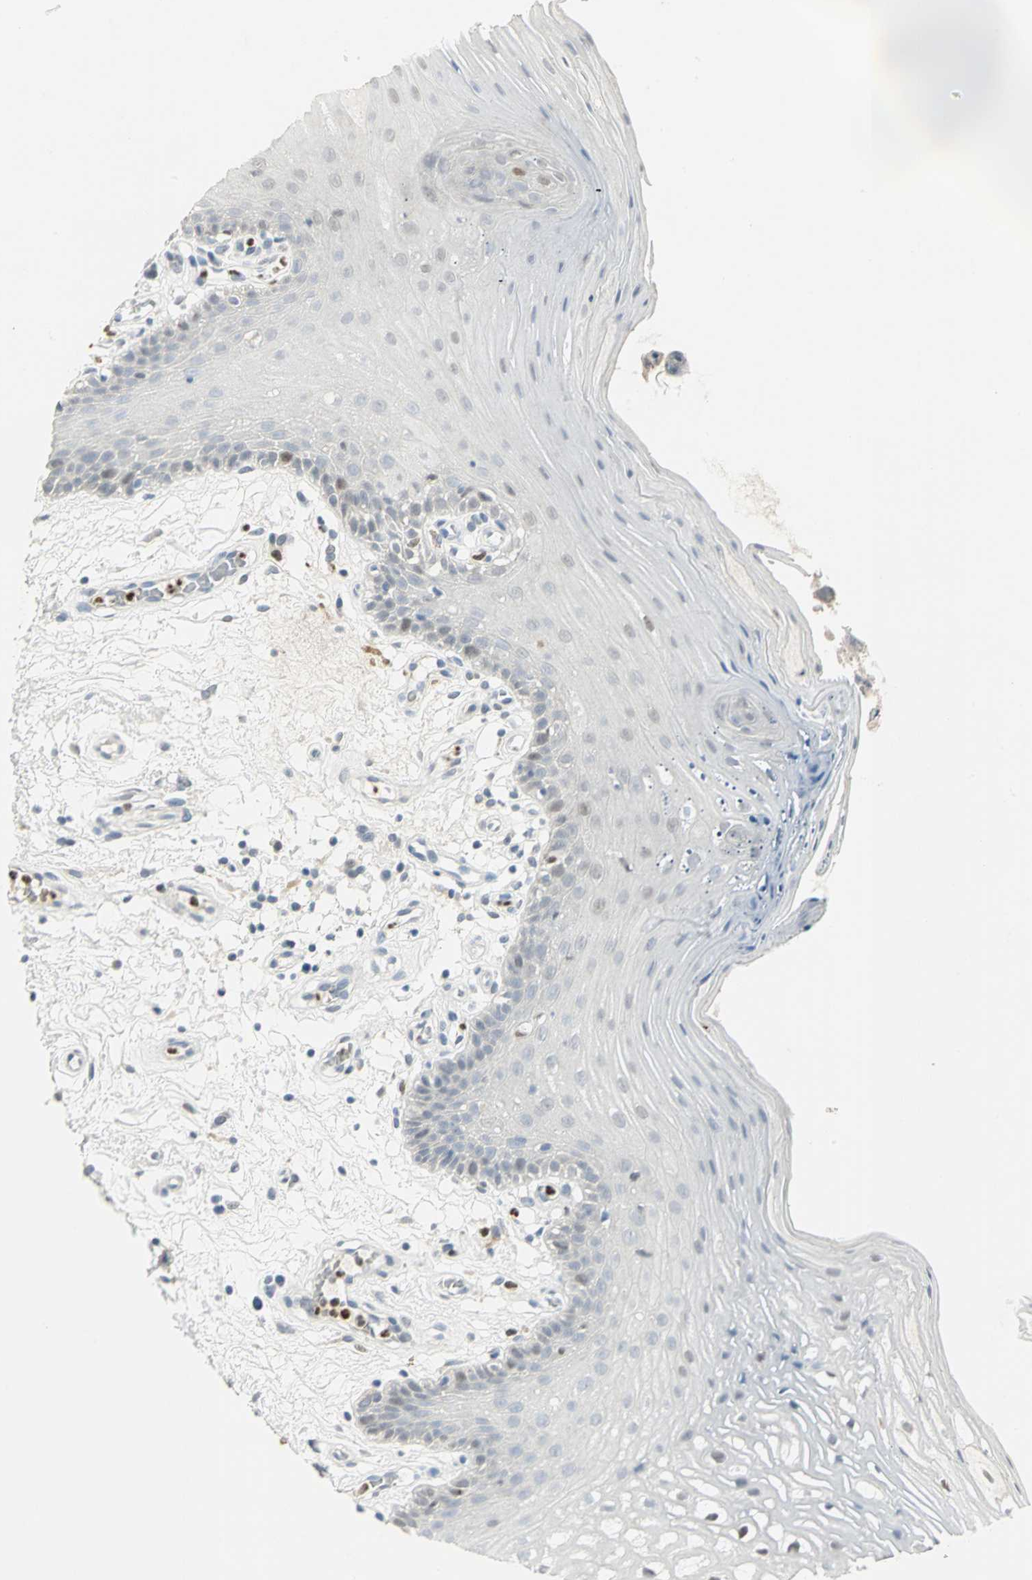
{"staining": {"intensity": "moderate", "quantity": "<25%", "location": "nuclear"}, "tissue": "oral mucosa", "cell_type": "Squamous epithelial cells", "image_type": "normal", "snomed": [{"axis": "morphology", "description": "Normal tissue, NOS"}, {"axis": "morphology", "description": "Squamous cell carcinoma, NOS"}, {"axis": "topography", "description": "Skeletal muscle"}, {"axis": "topography", "description": "Oral tissue"}, {"axis": "topography", "description": "Head-Neck"}], "caption": "Moderate nuclear staining is present in about <25% of squamous epithelial cells in normal oral mucosa. The staining is performed using DAB brown chromogen to label protein expression. The nuclei are counter-stained blue using hematoxylin.", "gene": "BCL6", "patient": {"sex": "male", "age": 71}}